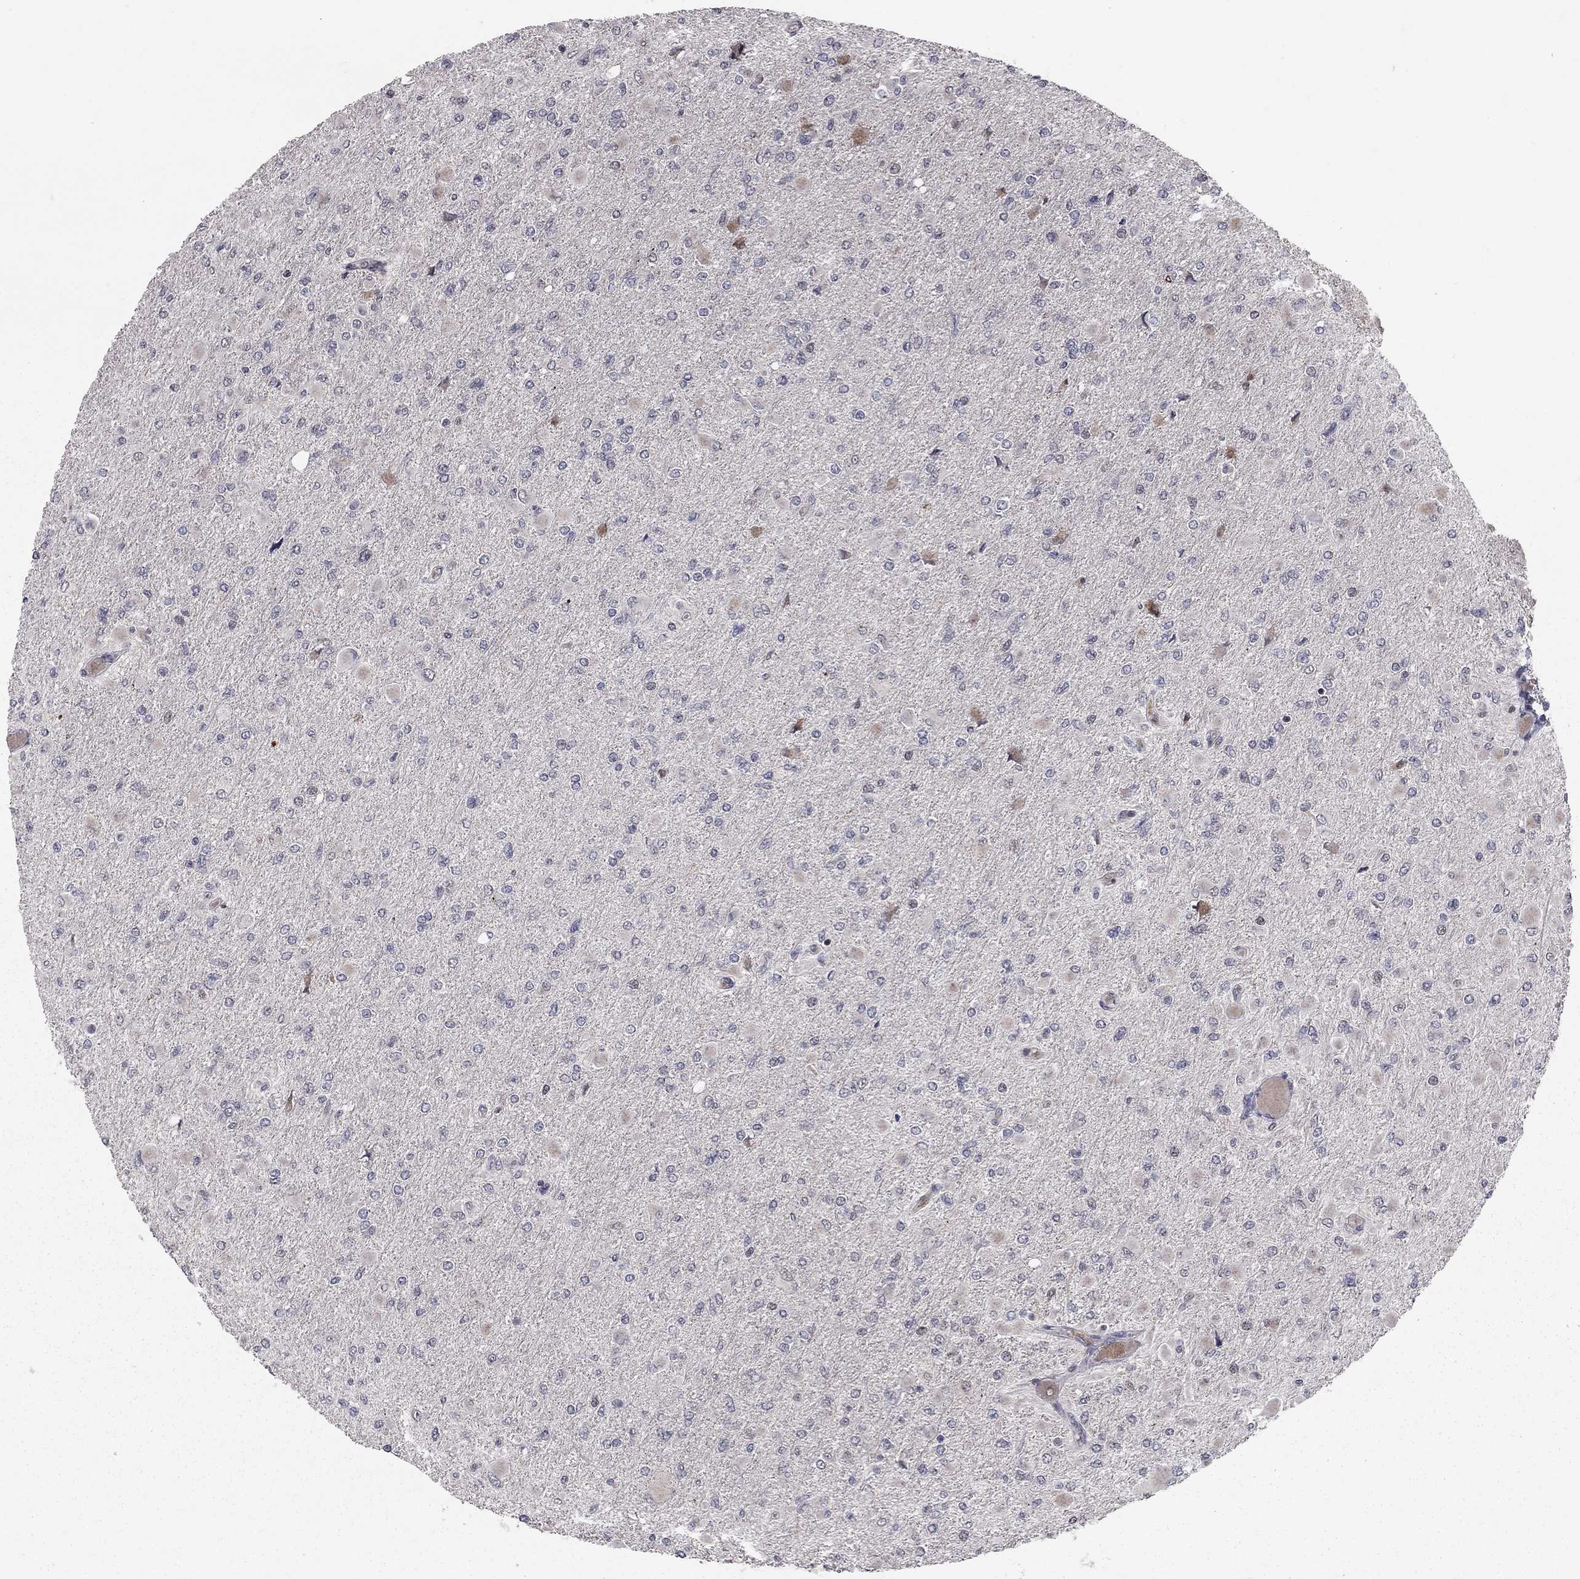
{"staining": {"intensity": "negative", "quantity": "none", "location": "none"}, "tissue": "glioma", "cell_type": "Tumor cells", "image_type": "cancer", "snomed": [{"axis": "morphology", "description": "Glioma, malignant, High grade"}, {"axis": "topography", "description": "Cerebral cortex"}], "caption": "An IHC histopathology image of glioma is shown. There is no staining in tumor cells of glioma.", "gene": "HDAC3", "patient": {"sex": "female", "age": 36}}